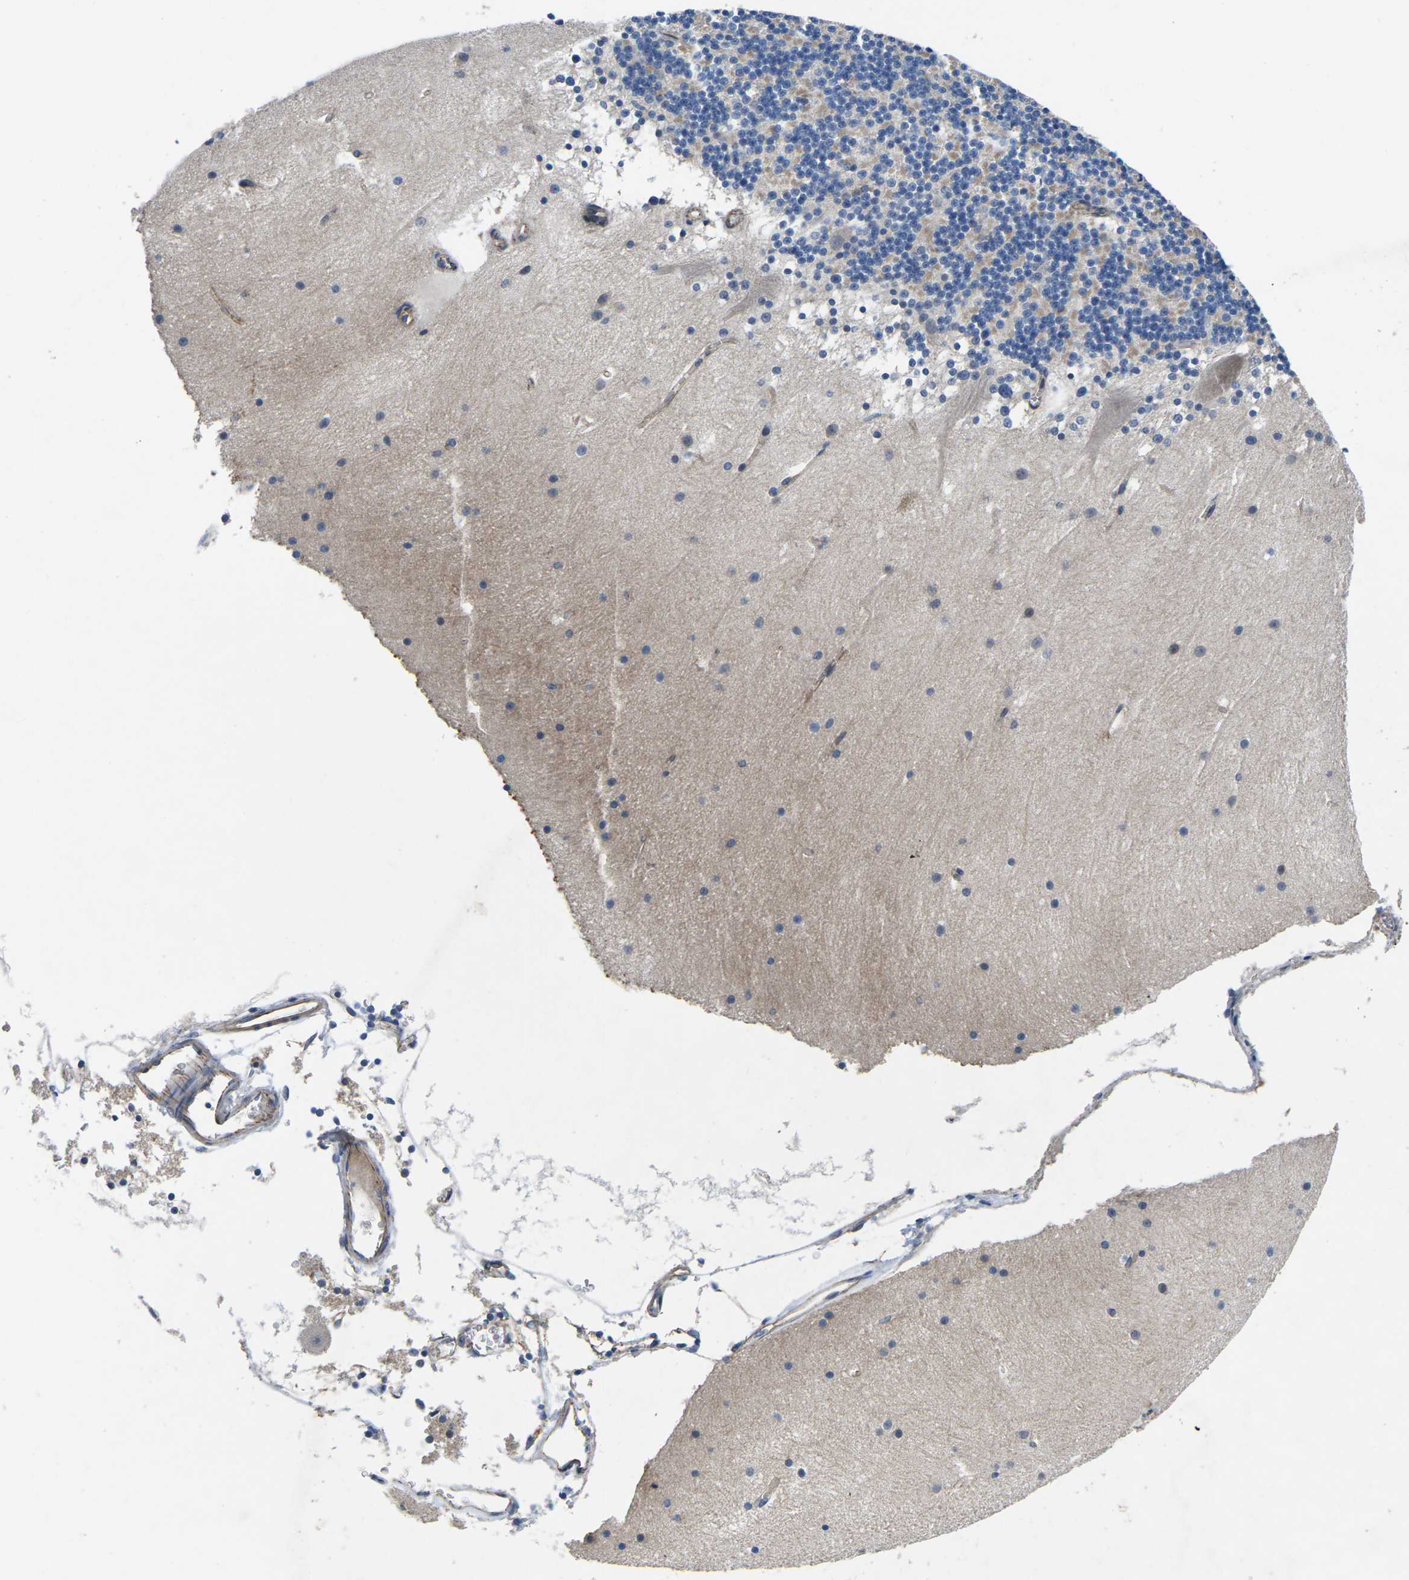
{"staining": {"intensity": "weak", "quantity": "<25%", "location": "cytoplasmic/membranous"}, "tissue": "cerebellum", "cell_type": "Cells in granular layer", "image_type": "normal", "snomed": [{"axis": "morphology", "description": "Normal tissue, NOS"}, {"axis": "topography", "description": "Cerebellum"}], "caption": "Immunohistochemistry image of benign human cerebellum stained for a protein (brown), which demonstrates no expression in cells in granular layer.", "gene": "CTNND1", "patient": {"sex": "male", "age": 45}}